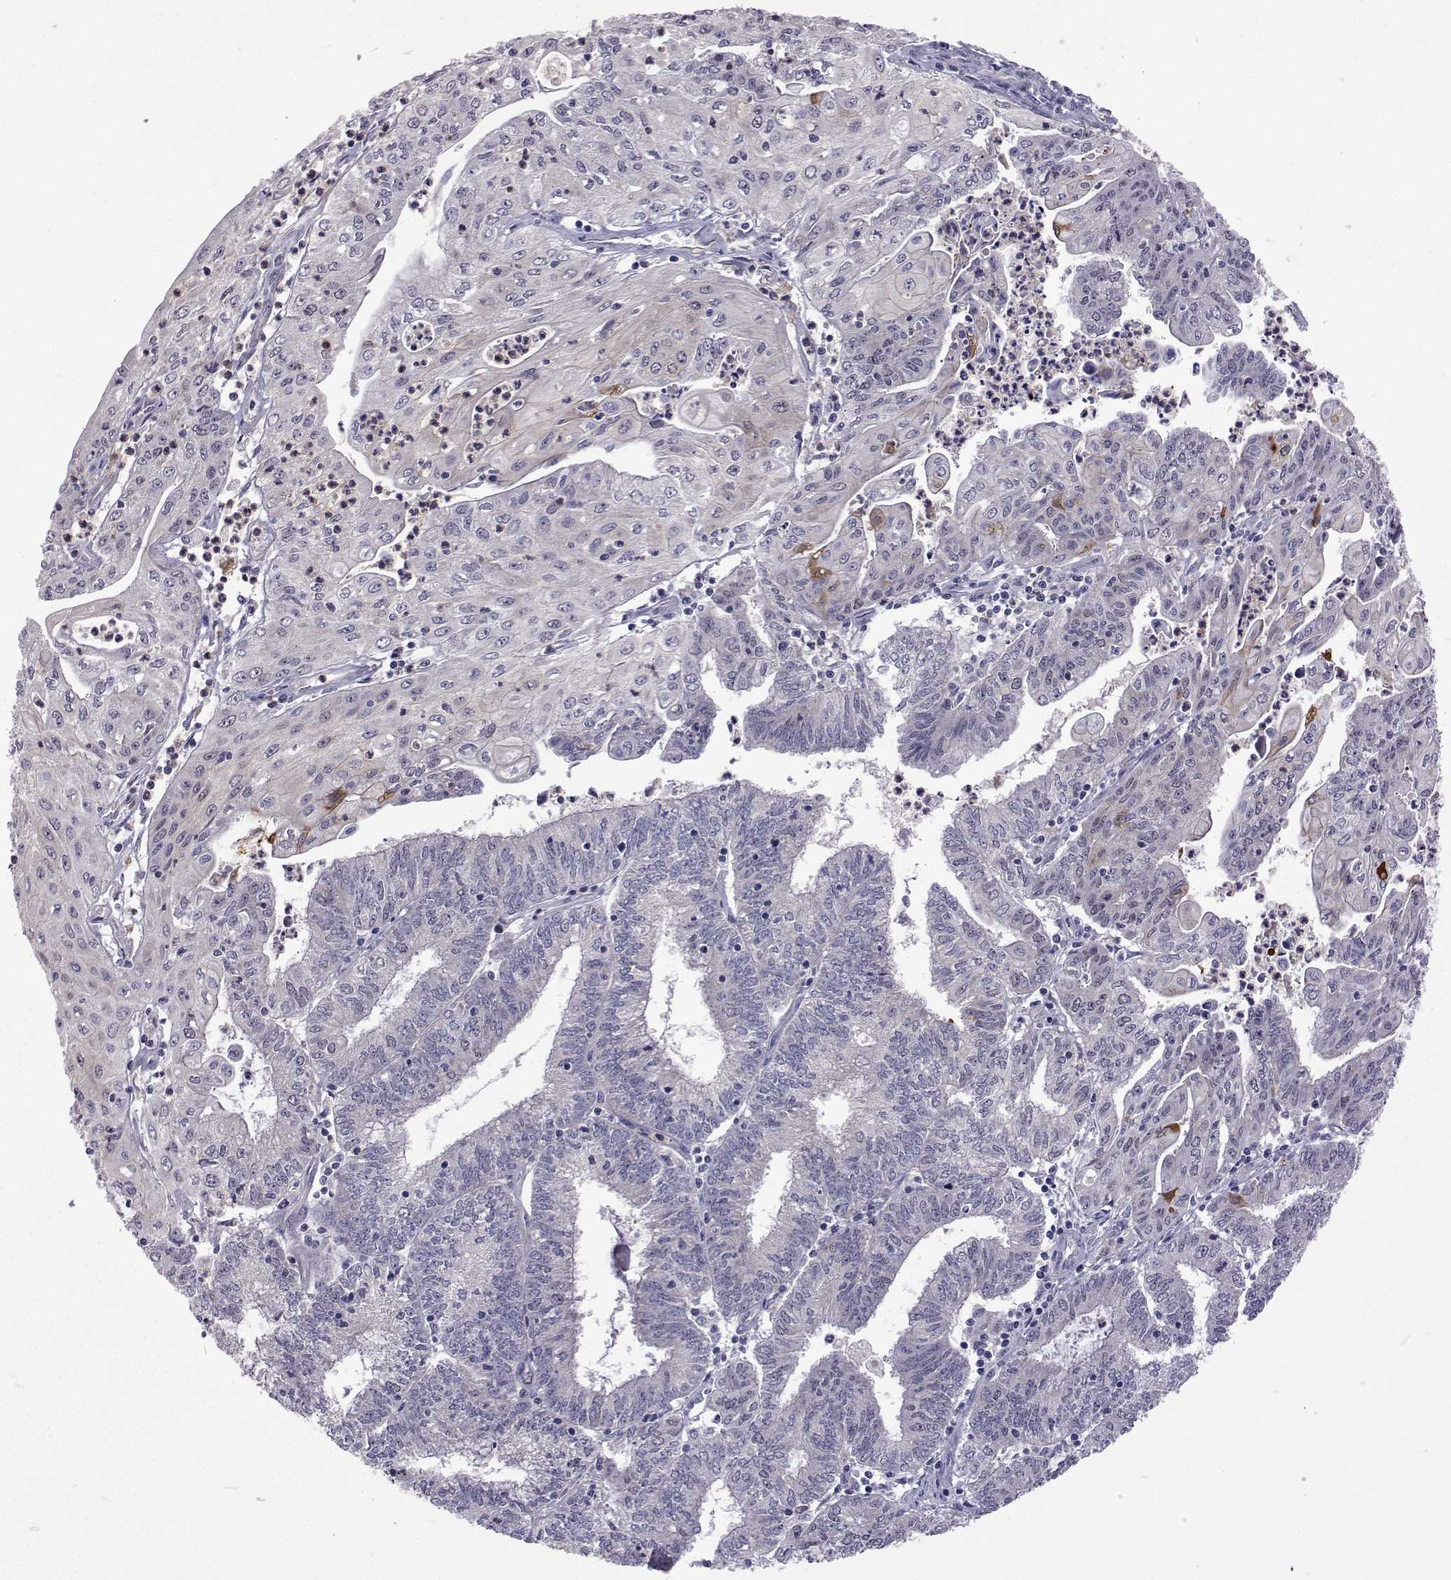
{"staining": {"intensity": "negative", "quantity": "none", "location": "none"}, "tissue": "endometrial cancer", "cell_type": "Tumor cells", "image_type": "cancer", "snomed": [{"axis": "morphology", "description": "Adenocarcinoma, NOS"}, {"axis": "topography", "description": "Endometrium"}], "caption": "The image demonstrates no significant positivity in tumor cells of endometrial adenocarcinoma.", "gene": "DHTKD1", "patient": {"sex": "female", "age": 61}}